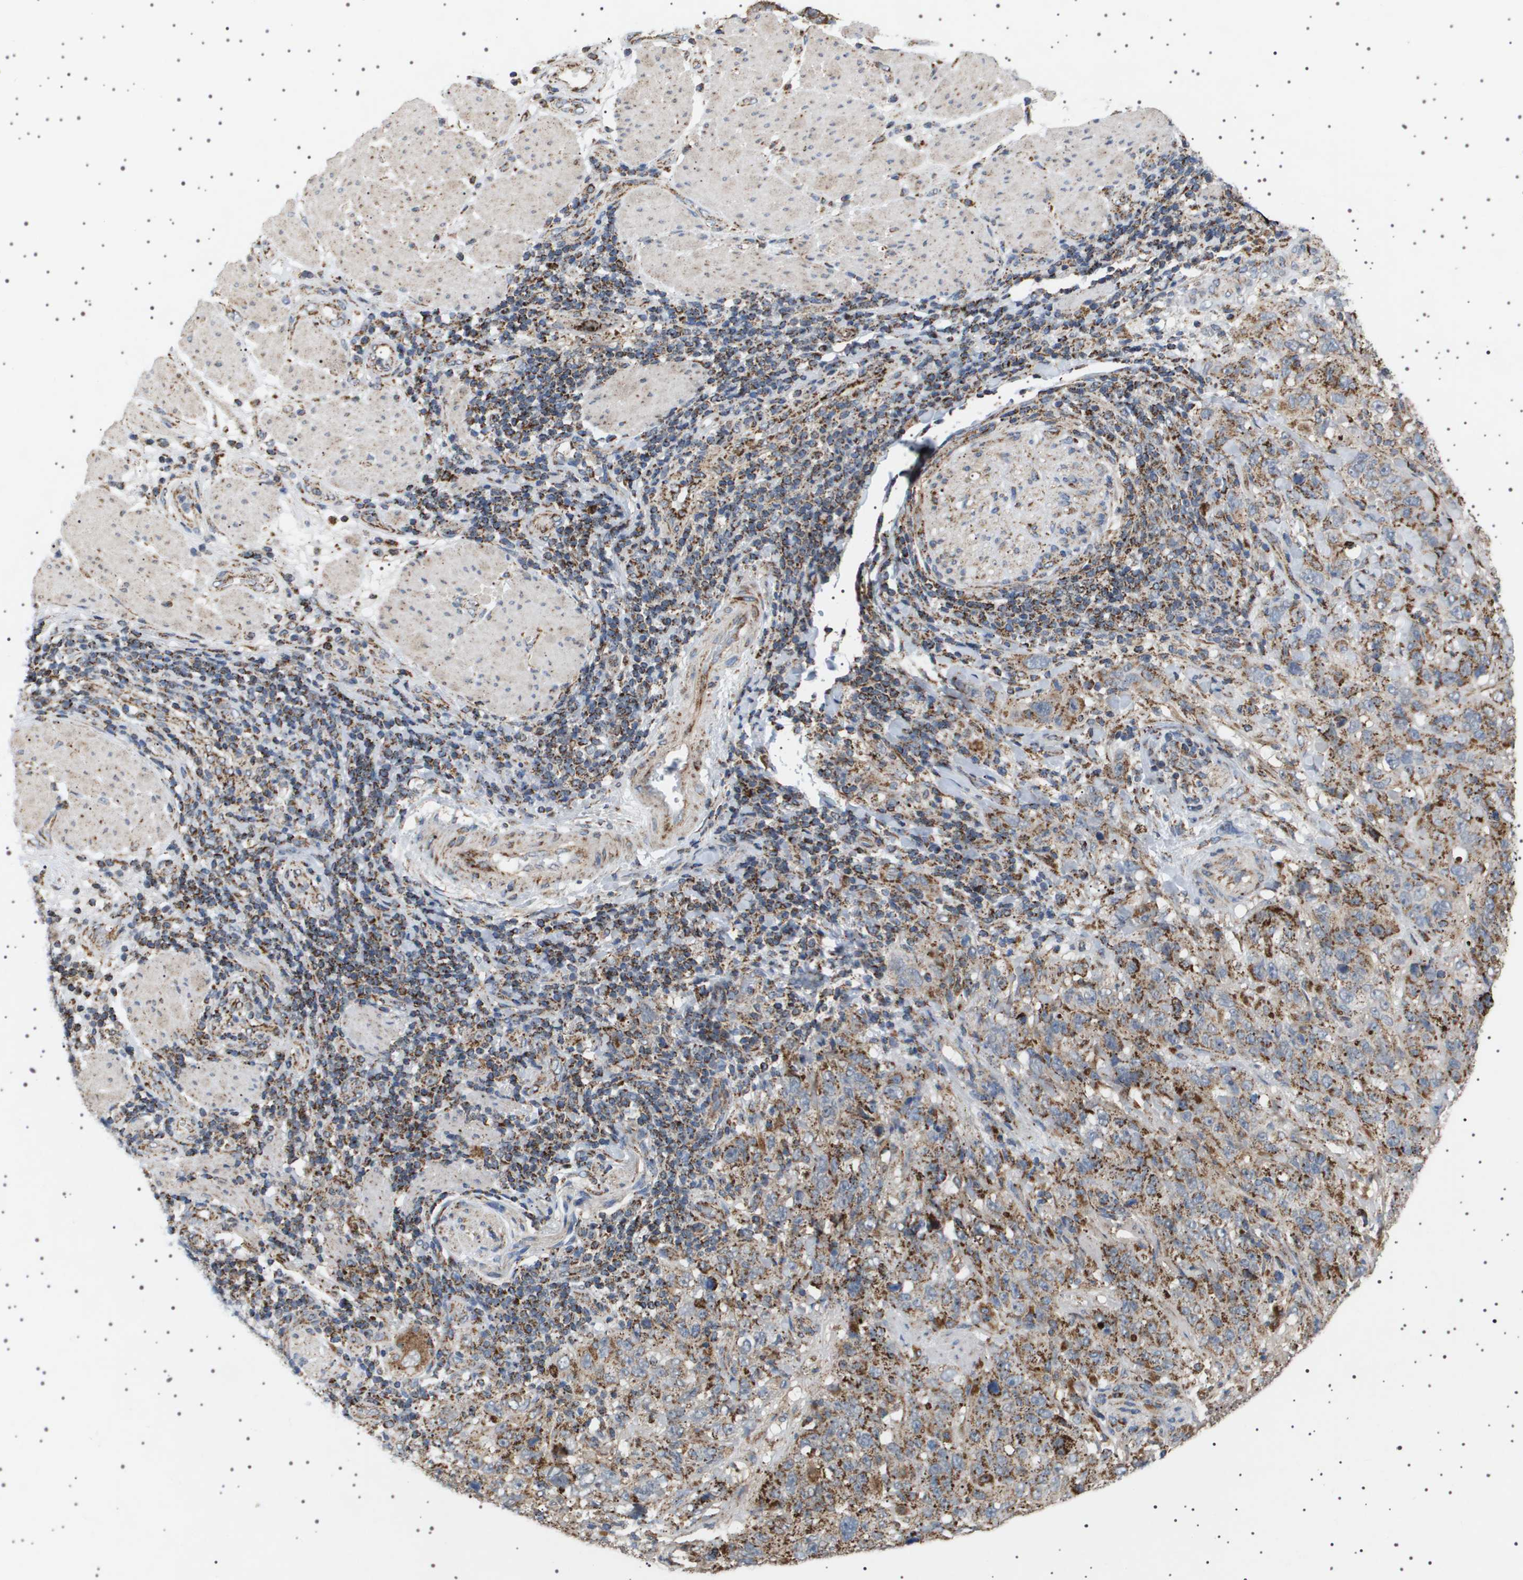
{"staining": {"intensity": "strong", "quantity": "25%-75%", "location": "cytoplasmic/membranous"}, "tissue": "stomach cancer", "cell_type": "Tumor cells", "image_type": "cancer", "snomed": [{"axis": "morphology", "description": "Adenocarcinoma, NOS"}, {"axis": "topography", "description": "Stomach"}], "caption": "A high amount of strong cytoplasmic/membranous expression is appreciated in approximately 25%-75% of tumor cells in stomach cancer tissue.", "gene": "UBXN8", "patient": {"sex": "male", "age": 48}}